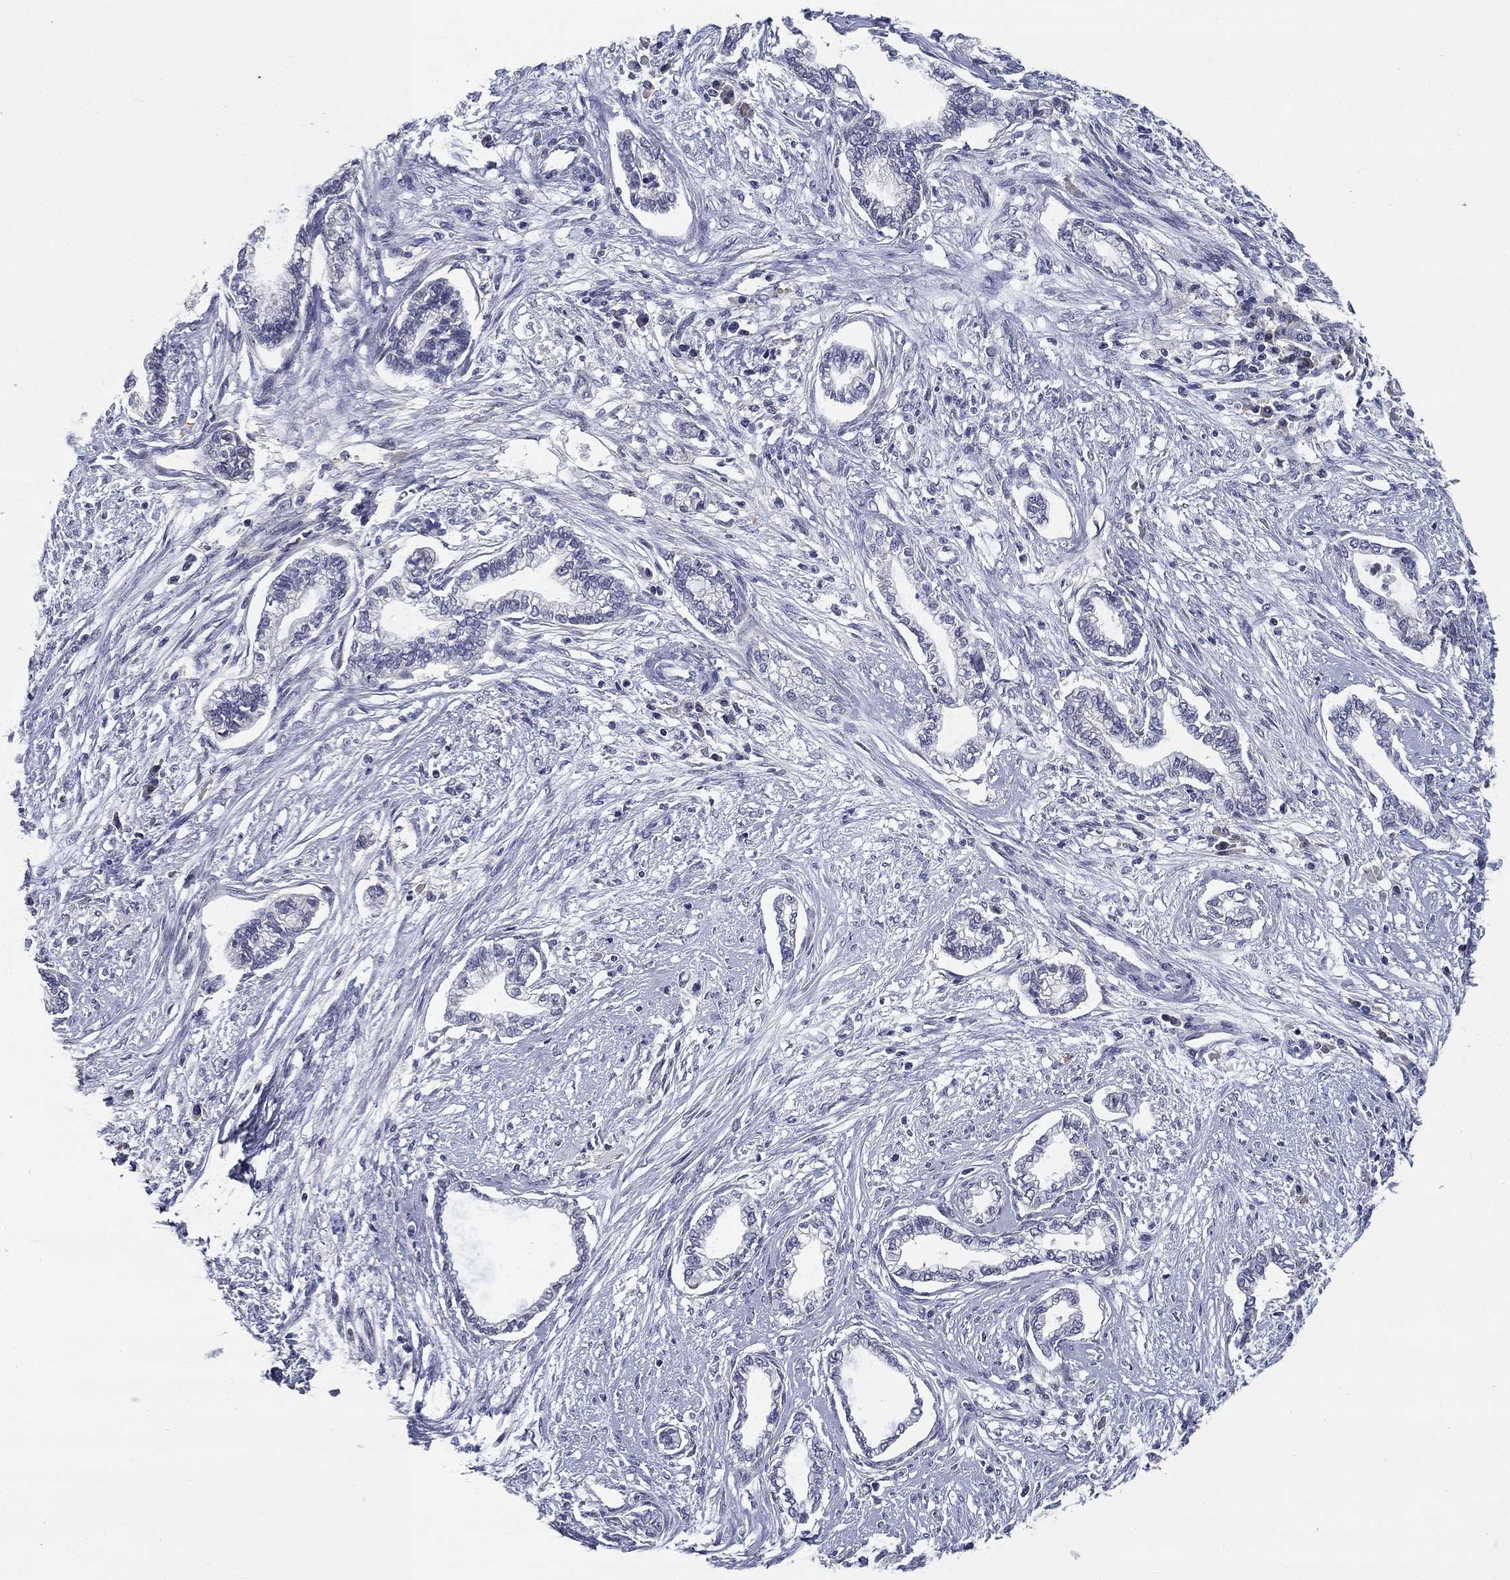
{"staining": {"intensity": "negative", "quantity": "none", "location": "none"}, "tissue": "cervical cancer", "cell_type": "Tumor cells", "image_type": "cancer", "snomed": [{"axis": "morphology", "description": "Adenocarcinoma, NOS"}, {"axis": "topography", "description": "Cervix"}], "caption": "The image displays no staining of tumor cells in cervical cancer (adenocarcinoma).", "gene": "CD274", "patient": {"sex": "female", "age": 62}}